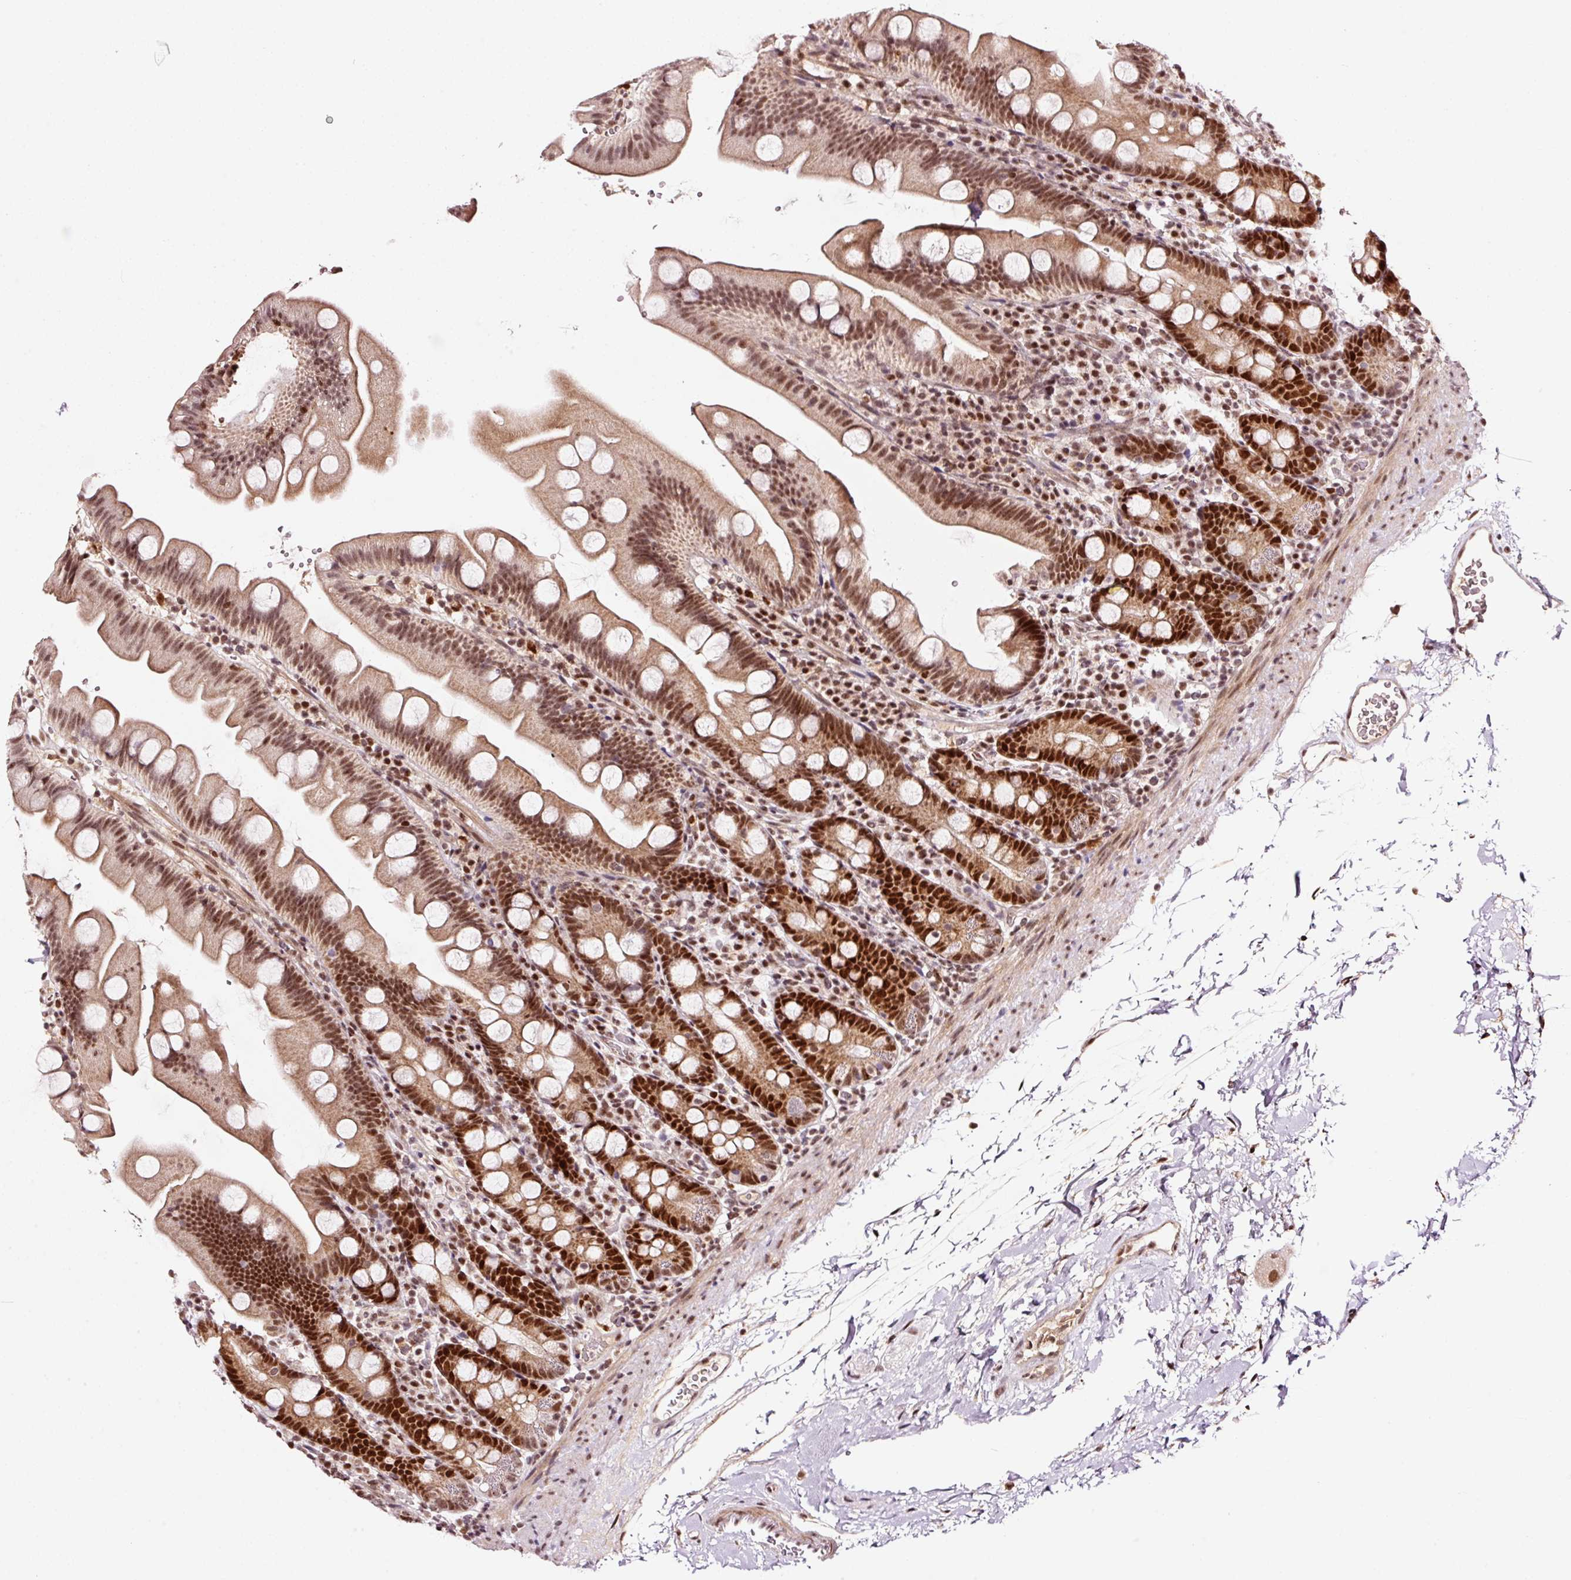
{"staining": {"intensity": "strong", "quantity": "25%-75%", "location": "nuclear"}, "tissue": "small intestine", "cell_type": "Glandular cells", "image_type": "normal", "snomed": [{"axis": "morphology", "description": "Normal tissue, NOS"}, {"axis": "topography", "description": "Small intestine"}], "caption": "Immunohistochemical staining of normal small intestine exhibits high levels of strong nuclear positivity in about 25%-75% of glandular cells.", "gene": "RFC4", "patient": {"sex": "female", "age": 68}}